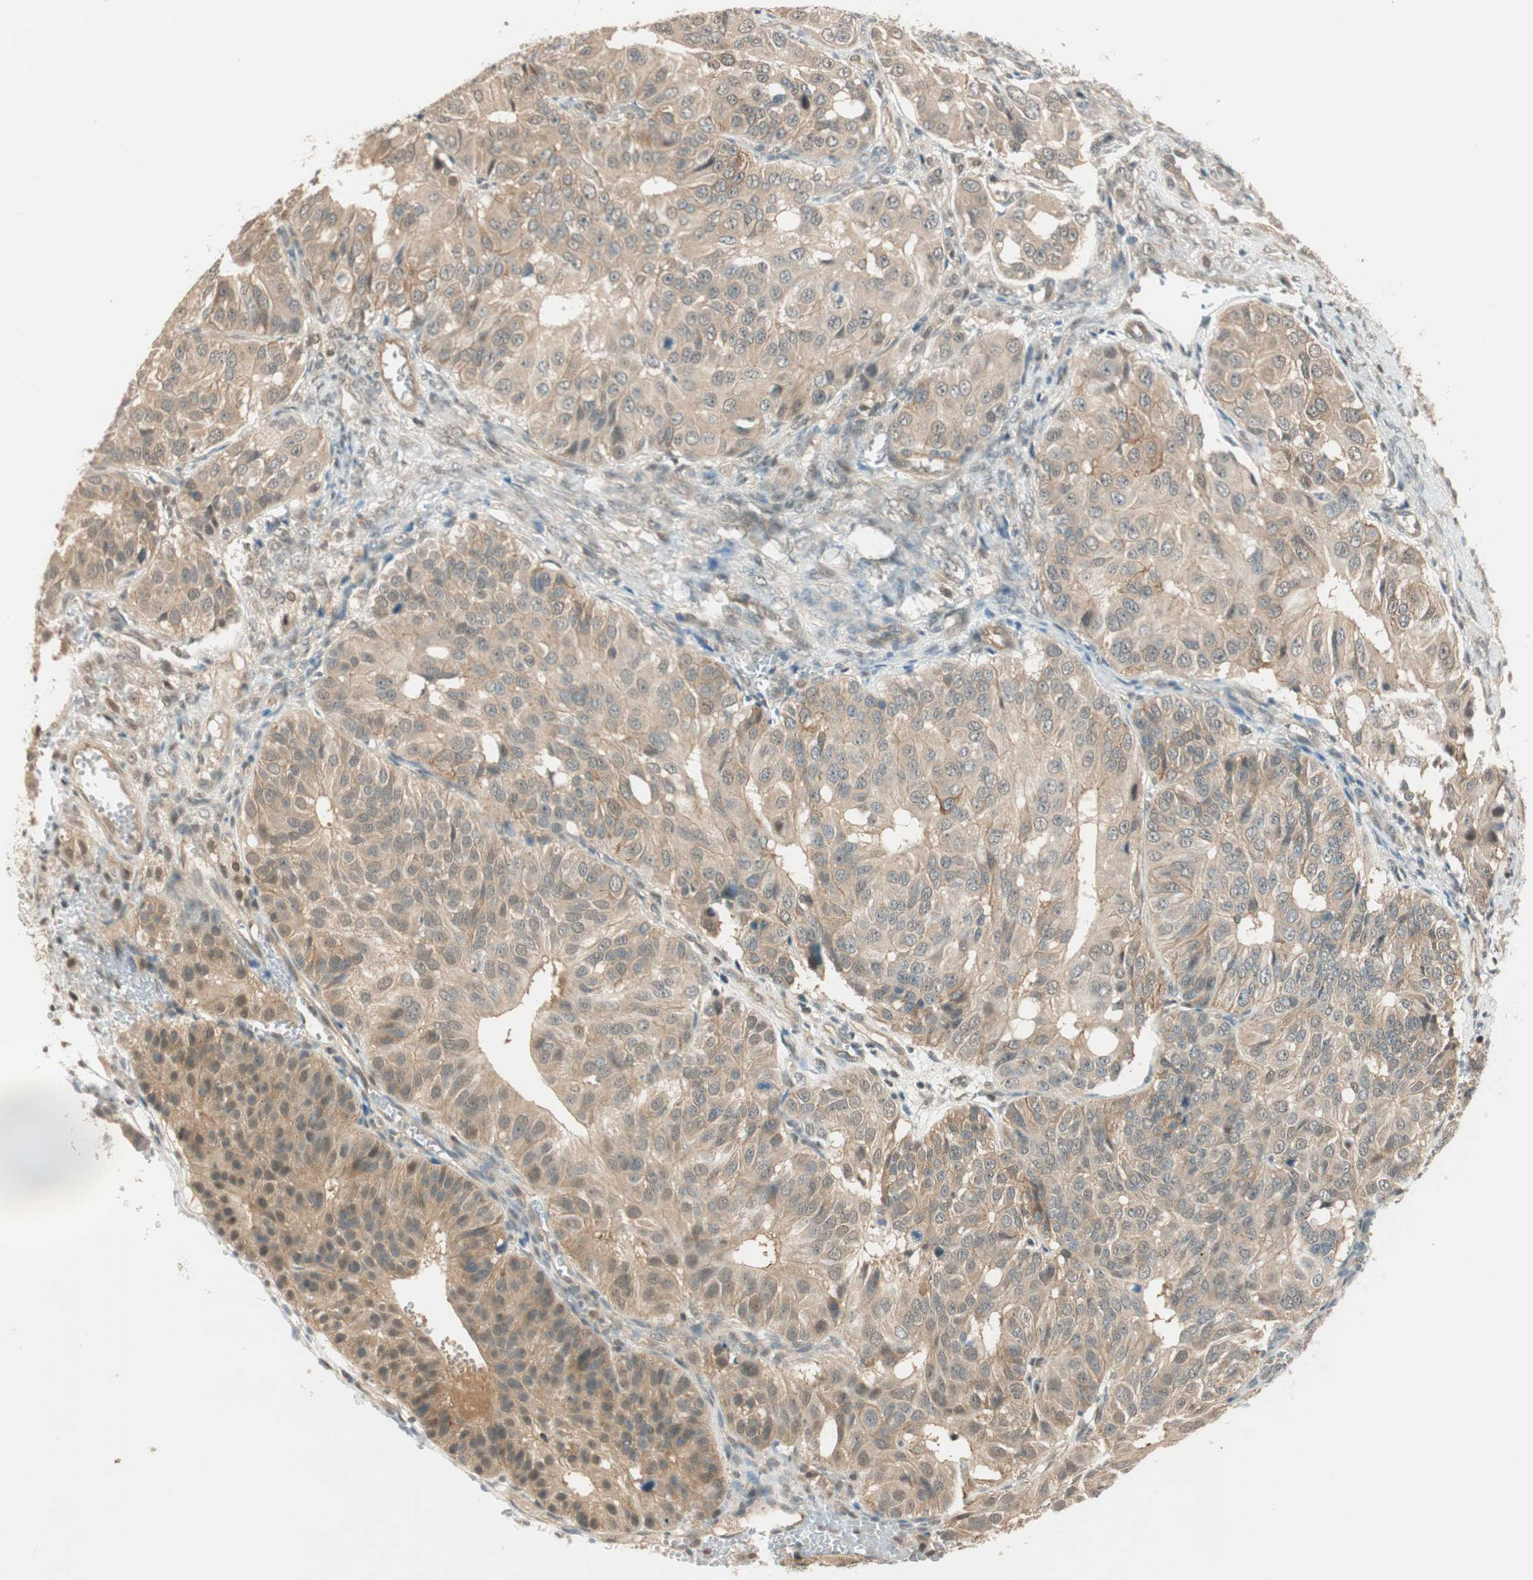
{"staining": {"intensity": "moderate", "quantity": ">75%", "location": "cytoplasmic/membranous,nuclear"}, "tissue": "ovarian cancer", "cell_type": "Tumor cells", "image_type": "cancer", "snomed": [{"axis": "morphology", "description": "Carcinoma, endometroid"}, {"axis": "topography", "description": "Ovary"}], "caption": "This histopathology image shows IHC staining of ovarian endometroid carcinoma, with medium moderate cytoplasmic/membranous and nuclear positivity in about >75% of tumor cells.", "gene": "PSMD8", "patient": {"sex": "female", "age": 51}}